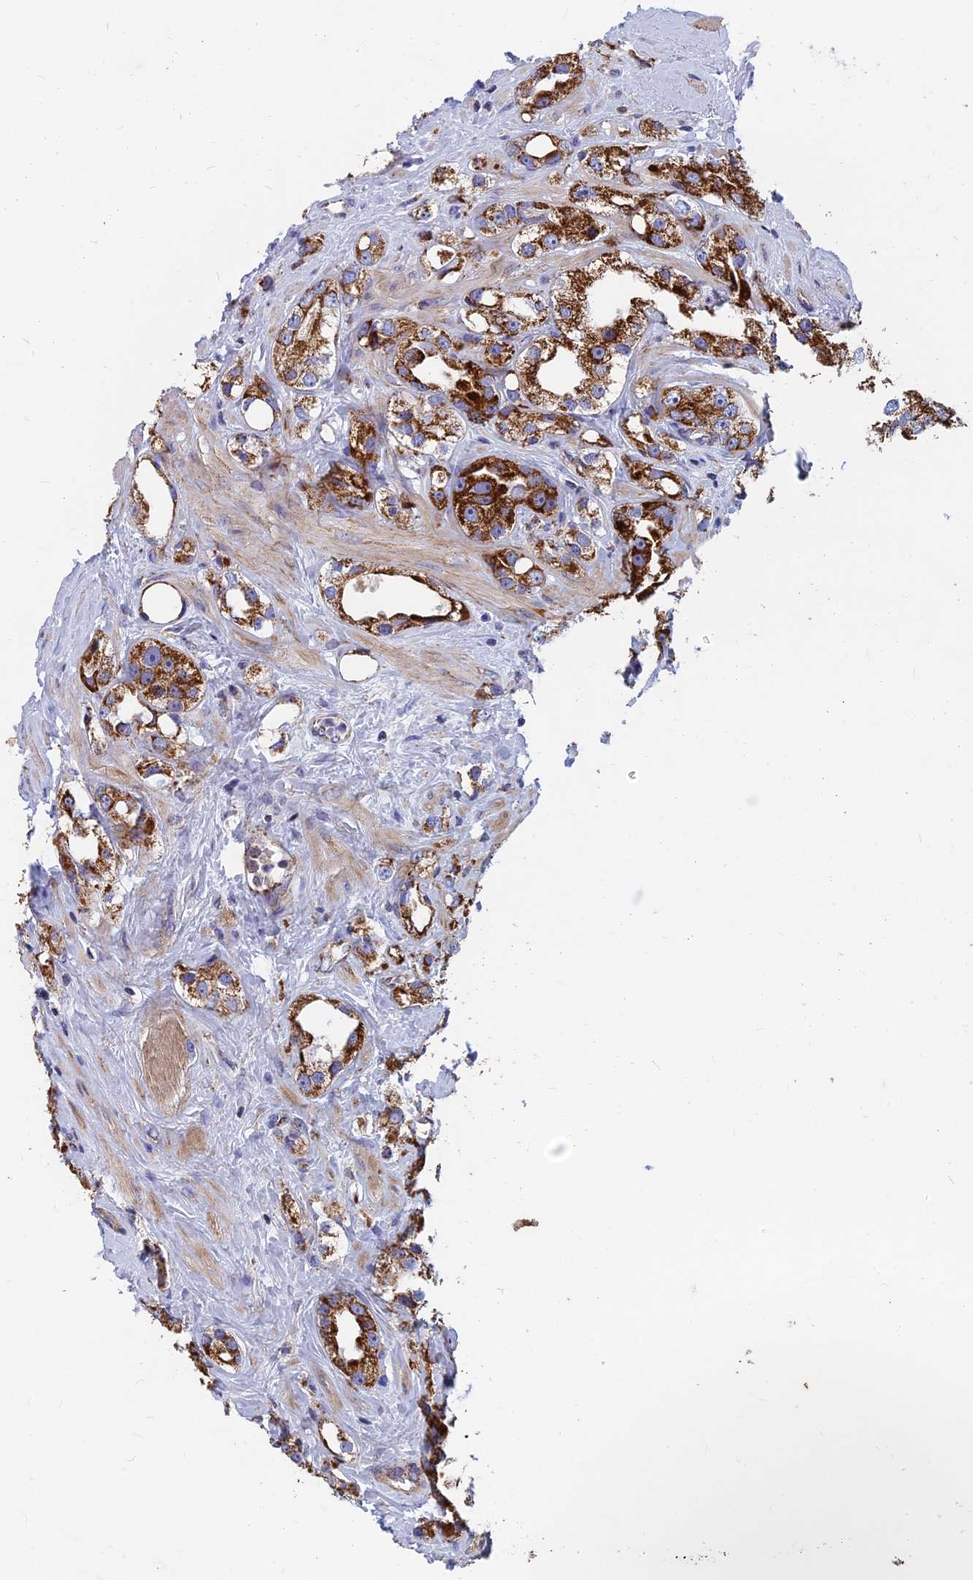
{"staining": {"intensity": "strong", "quantity": ">75%", "location": "cytoplasmic/membranous"}, "tissue": "prostate cancer", "cell_type": "Tumor cells", "image_type": "cancer", "snomed": [{"axis": "morphology", "description": "Adenocarcinoma, NOS"}, {"axis": "topography", "description": "Prostate"}], "caption": "Protein expression analysis of human adenocarcinoma (prostate) reveals strong cytoplasmic/membranous positivity in approximately >75% of tumor cells.", "gene": "MRPS9", "patient": {"sex": "male", "age": 79}}